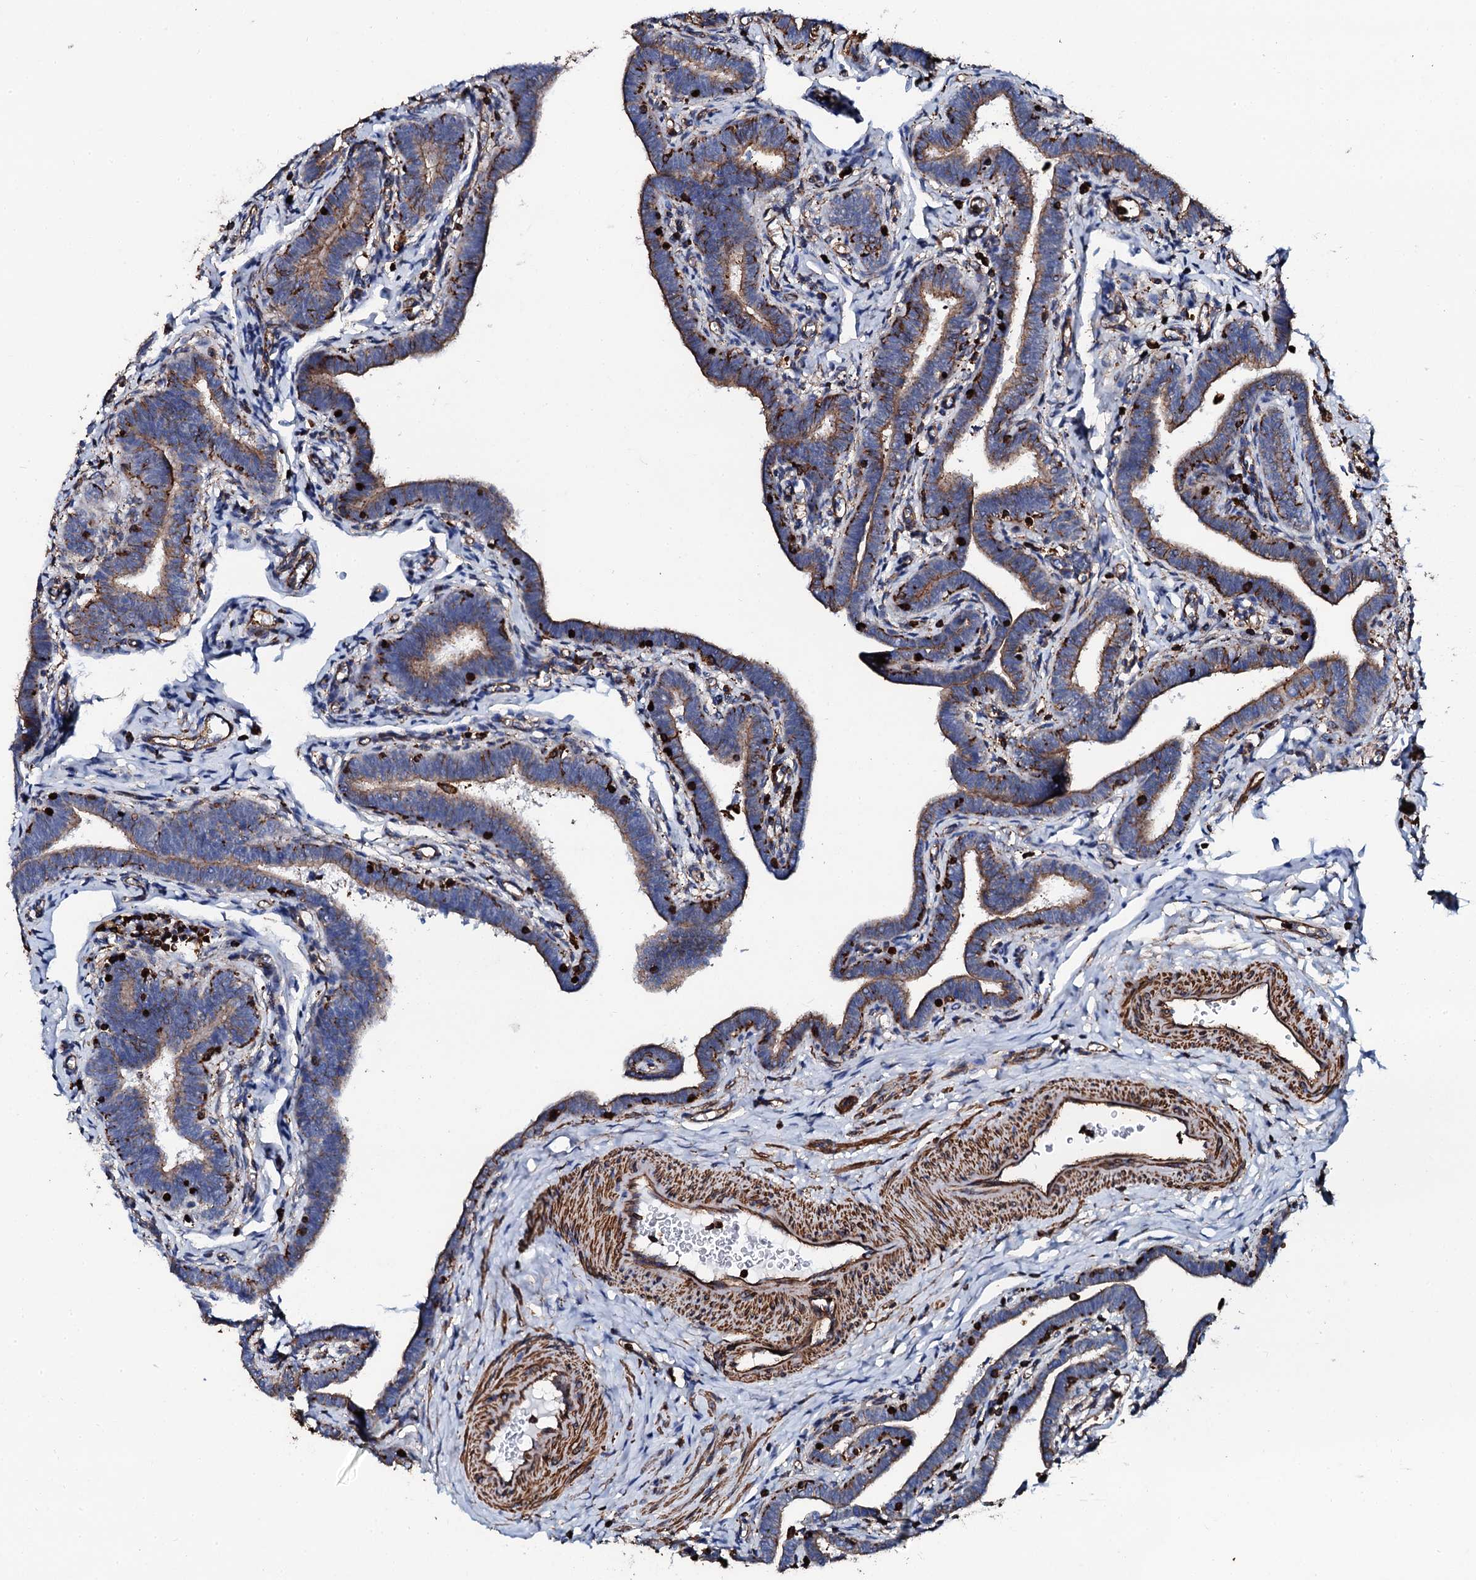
{"staining": {"intensity": "strong", "quantity": "25%-75%", "location": "cytoplasmic/membranous"}, "tissue": "fallopian tube", "cell_type": "Glandular cells", "image_type": "normal", "snomed": [{"axis": "morphology", "description": "Normal tissue, NOS"}, {"axis": "topography", "description": "Fallopian tube"}], "caption": "Protein staining demonstrates strong cytoplasmic/membranous positivity in approximately 25%-75% of glandular cells in normal fallopian tube.", "gene": "INTS10", "patient": {"sex": "female", "age": 36}}